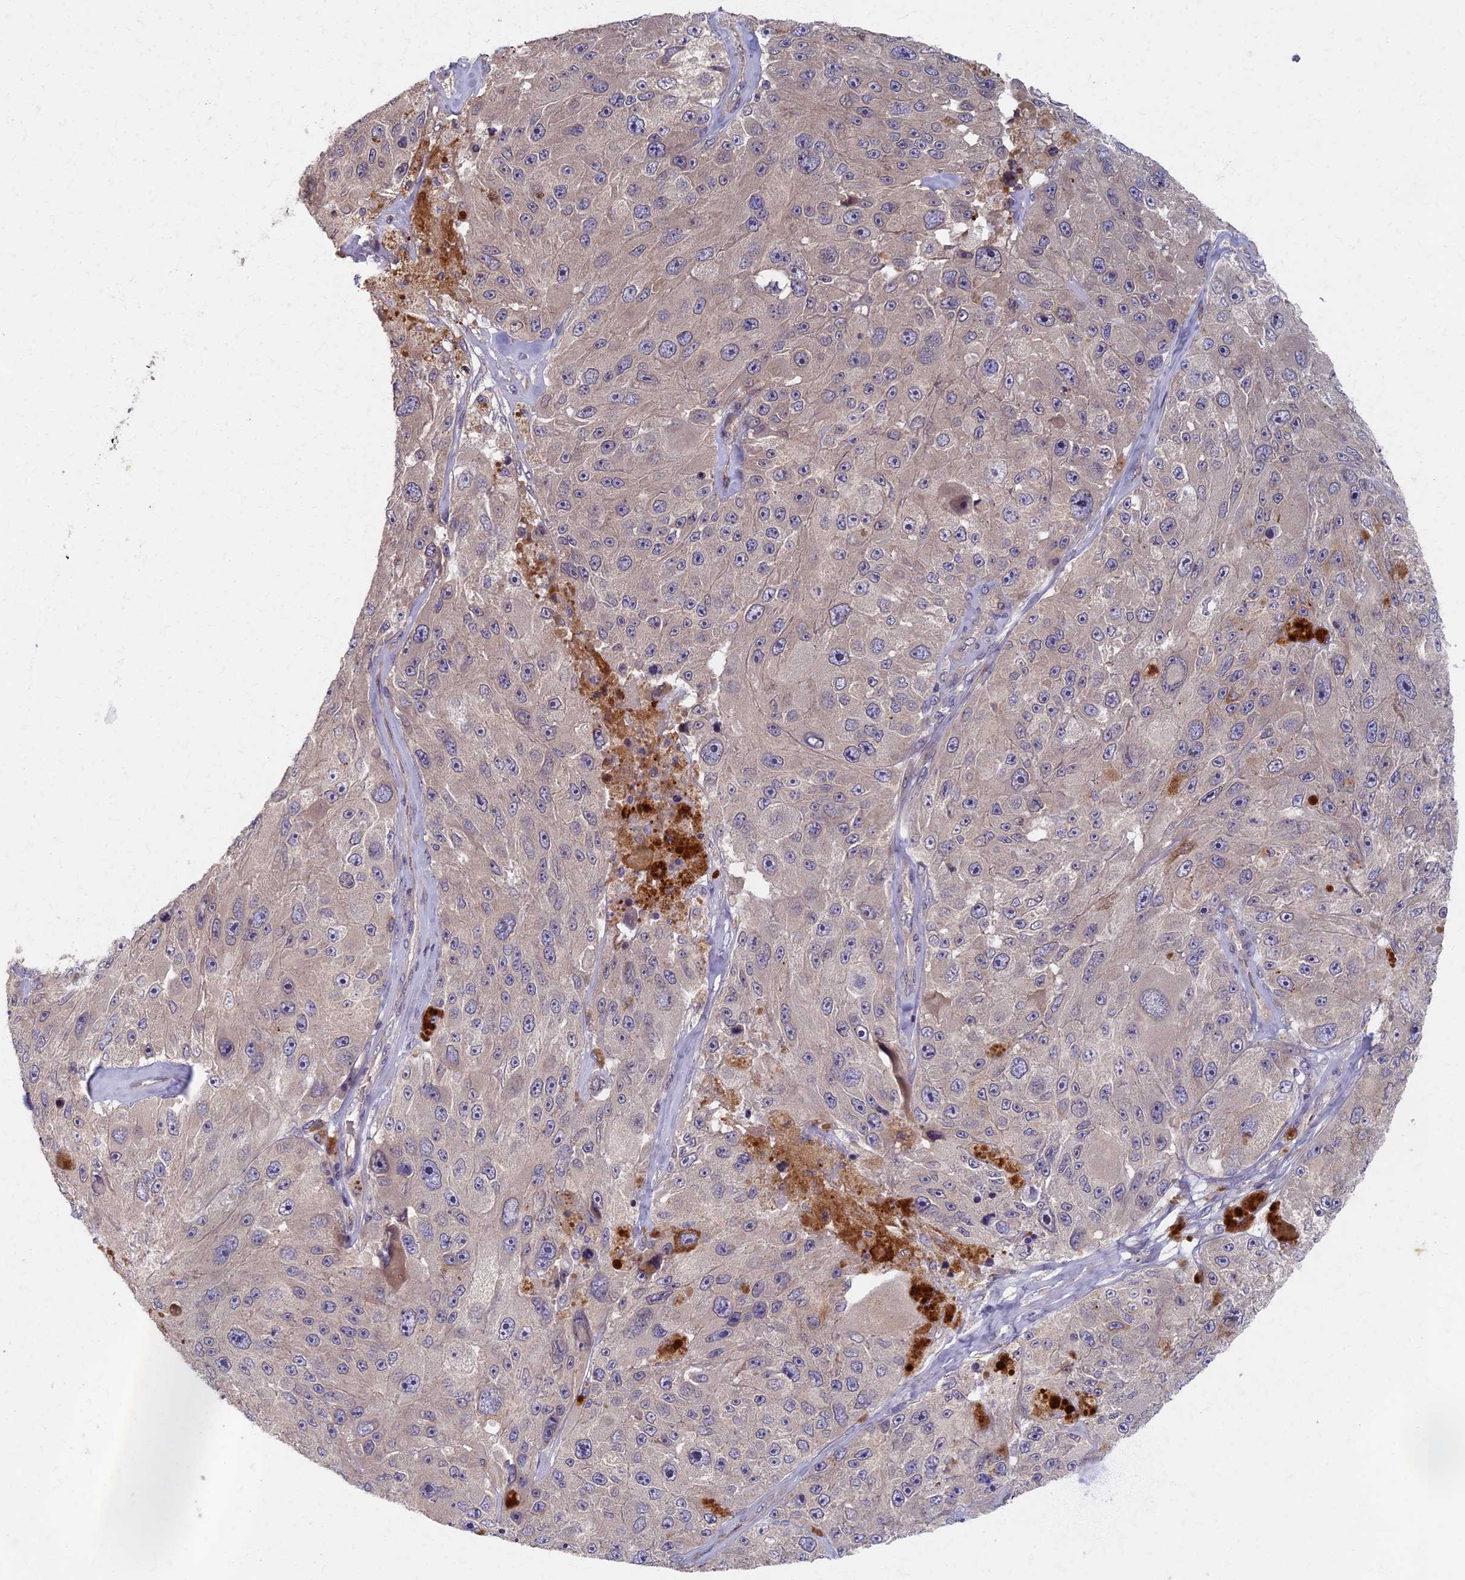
{"staining": {"intensity": "negative", "quantity": "none", "location": "none"}, "tissue": "melanoma", "cell_type": "Tumor cells", "image_type": "cancer", "snomed": [{"axis": "morphology", "description": "Malignant melanoma, Metastatic site"}, {"axis": "topography", "description": "Lymph node"}], "caption": "DAB (3,3'-diaminobenzidine) immunohistochemical staining of malignant melanoma (metastatic site) reveals no significant positivity in tumor cells.", "gene": "AP4E1", "patient": {"sex": "male", "age": 62}}